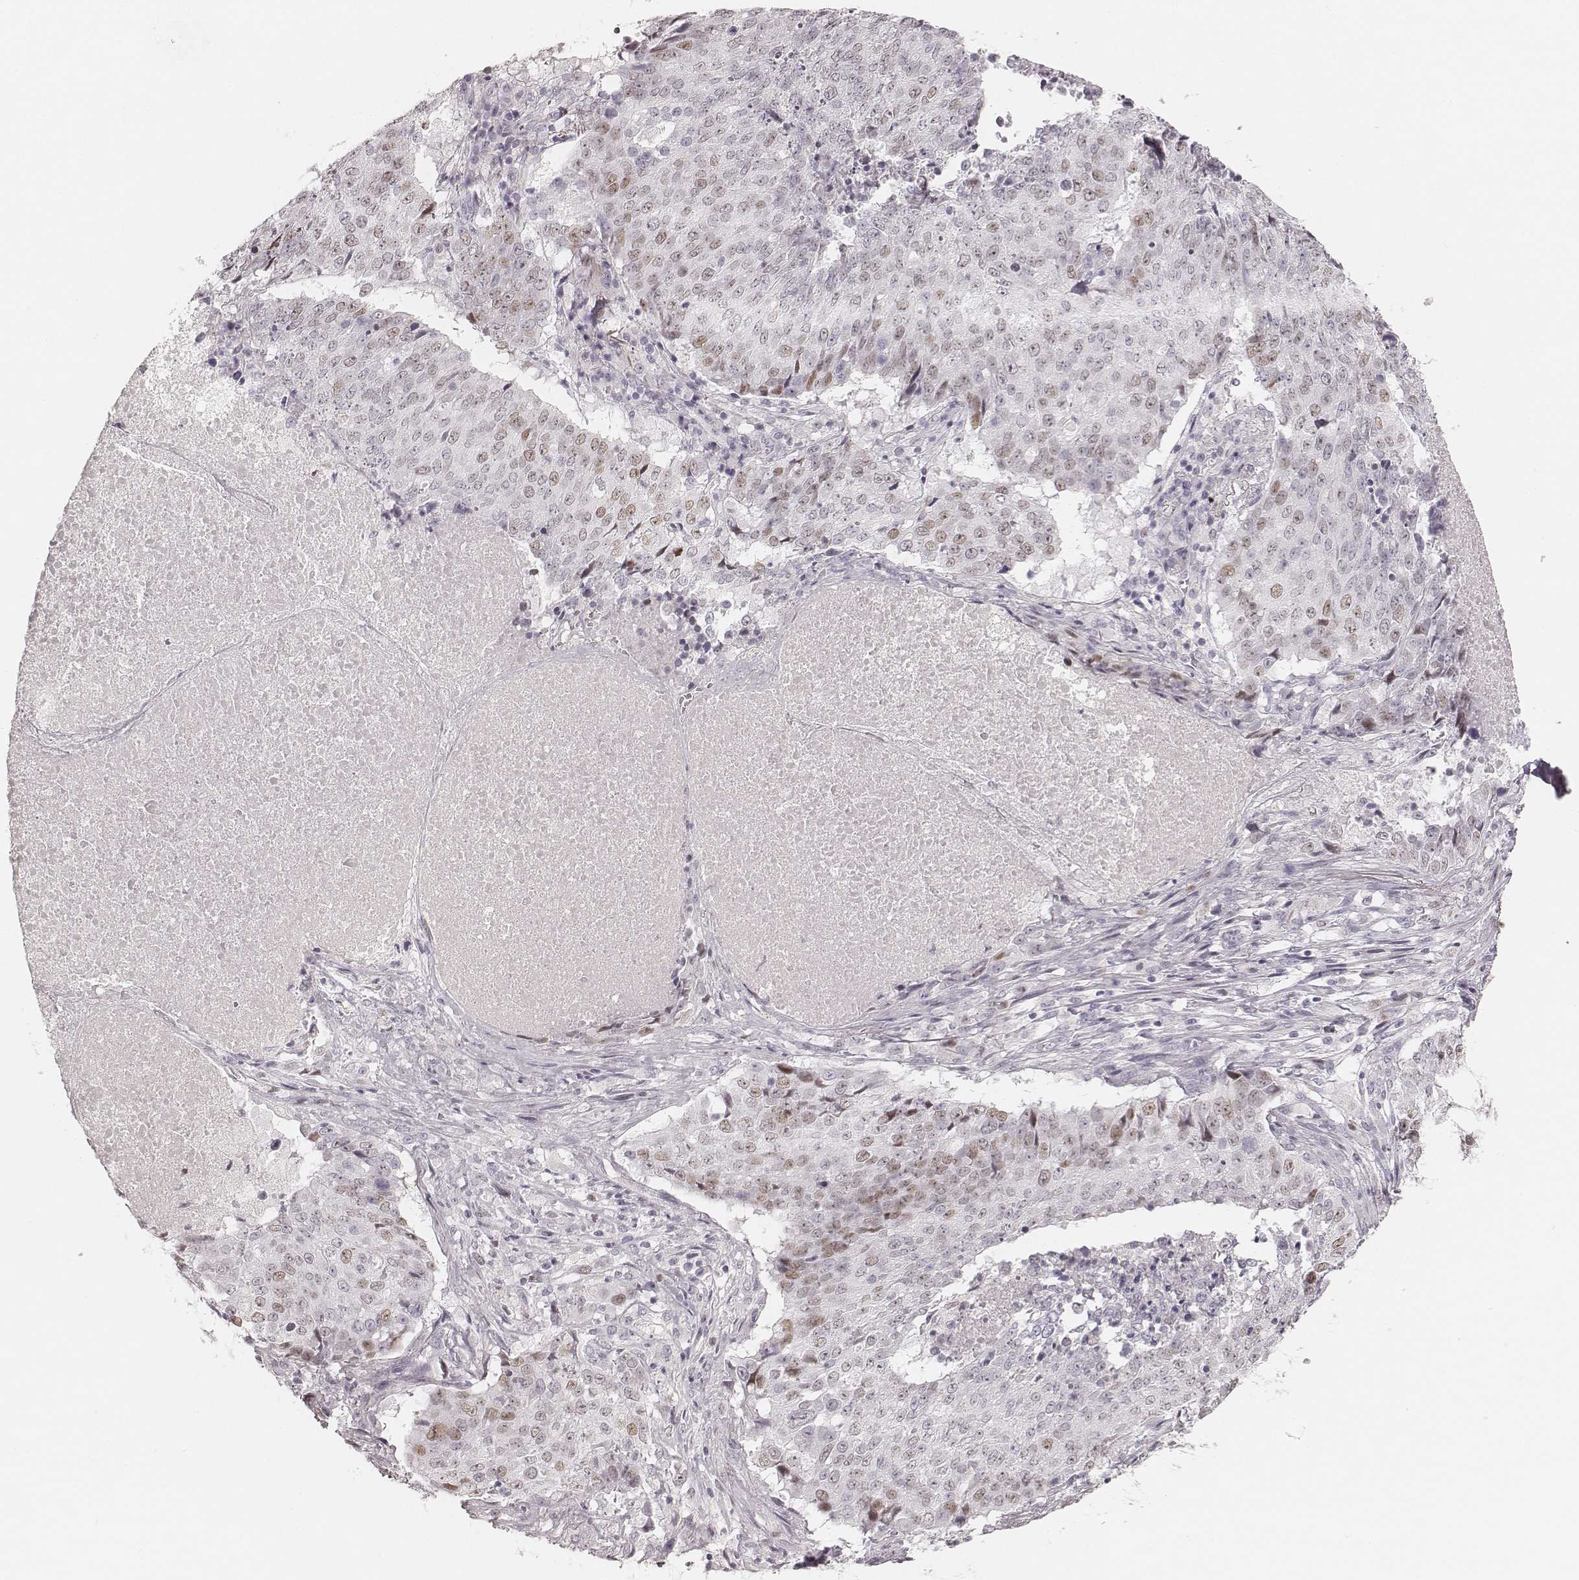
{"staining": {"intensity": "weak", "quantity": "25%-75%", "location": "nuclear"}, "tissue": "lung cancer", "cell_type": "Tumor cells", "image_type": "cancer", "snomed": [{"axis": "morphology", "description": "Normal tissue, NOS"}, {"axis": "morphology", "description": "Squamous cell carcinoma, NOS"}, {"axis": "topography", "description": "Bronchus"}, {"axis": "topography", "description": "Lung"}], "caption": "Tumor cells reveal low levels of weak nuclear staining in approximately 25%-75% of cells in human lung cancer.", "gene": "TEX37", "patient": {"sex": "male", "age": 64}}